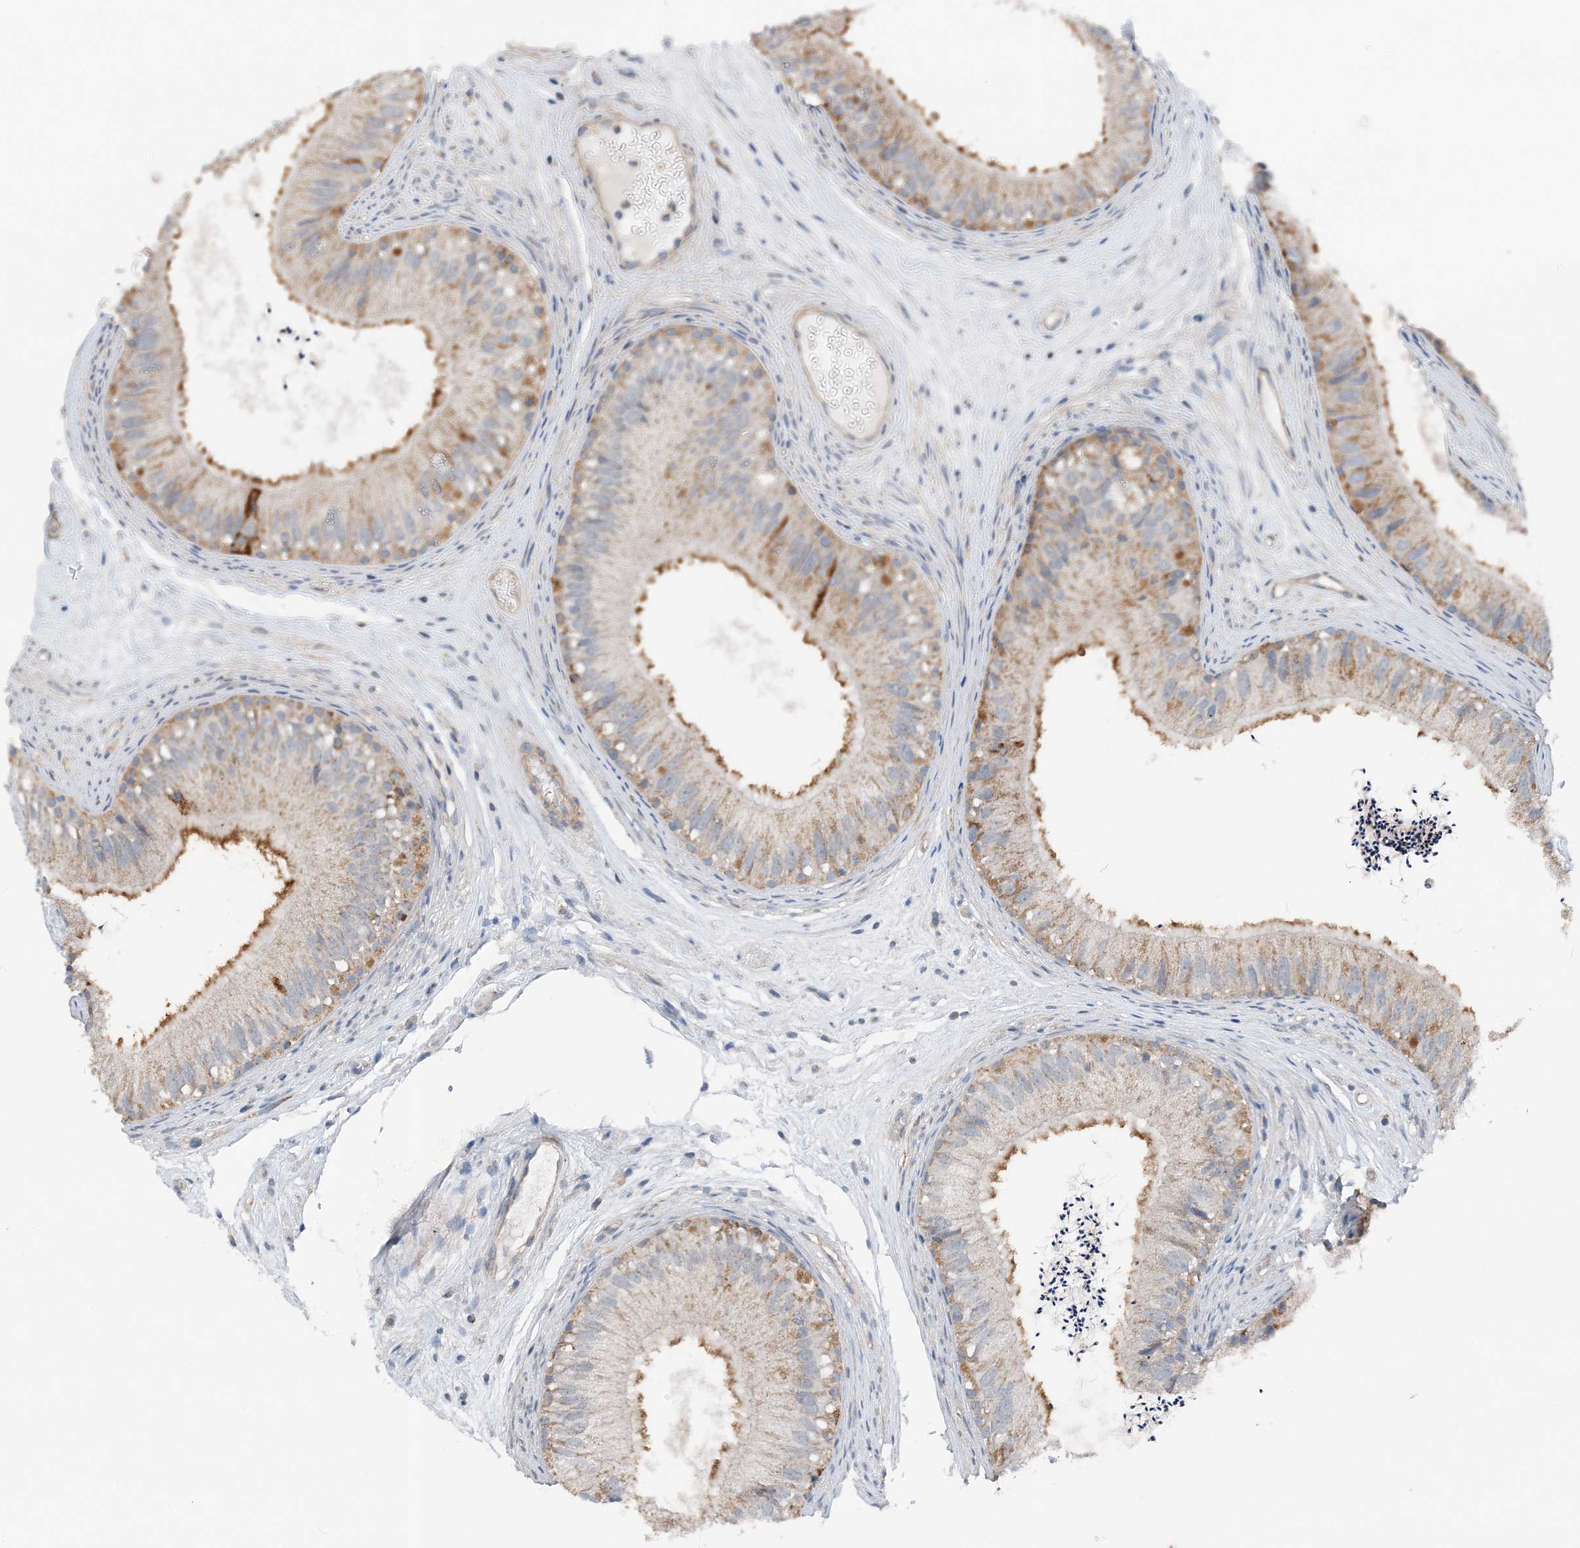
{"staining": {"intensity": "moderate", "quantity": "<25%", "location": "cytoplasmic/membranous"}, "tissue": "epididymis", "cell_type": "Glandular cells", "image_type": "normal", "snomed": [{"axis": "morphology", "description": "Normal tissue, NOS"}, {"axis": "topography", "description": "Epididymis"}], "caption": "Unremarkable epididymis displays moderate cytoplasmic/membranous staining in about <25% of glandular cells The protein is stained brown, and the nuclei are stained in blue (DAB (3,3'-diaminobenzidine) IHC with brightfield microscopy, high magnification)..", "gene": "SPRY2", "patient": {"sex": "male", "age": 77}}